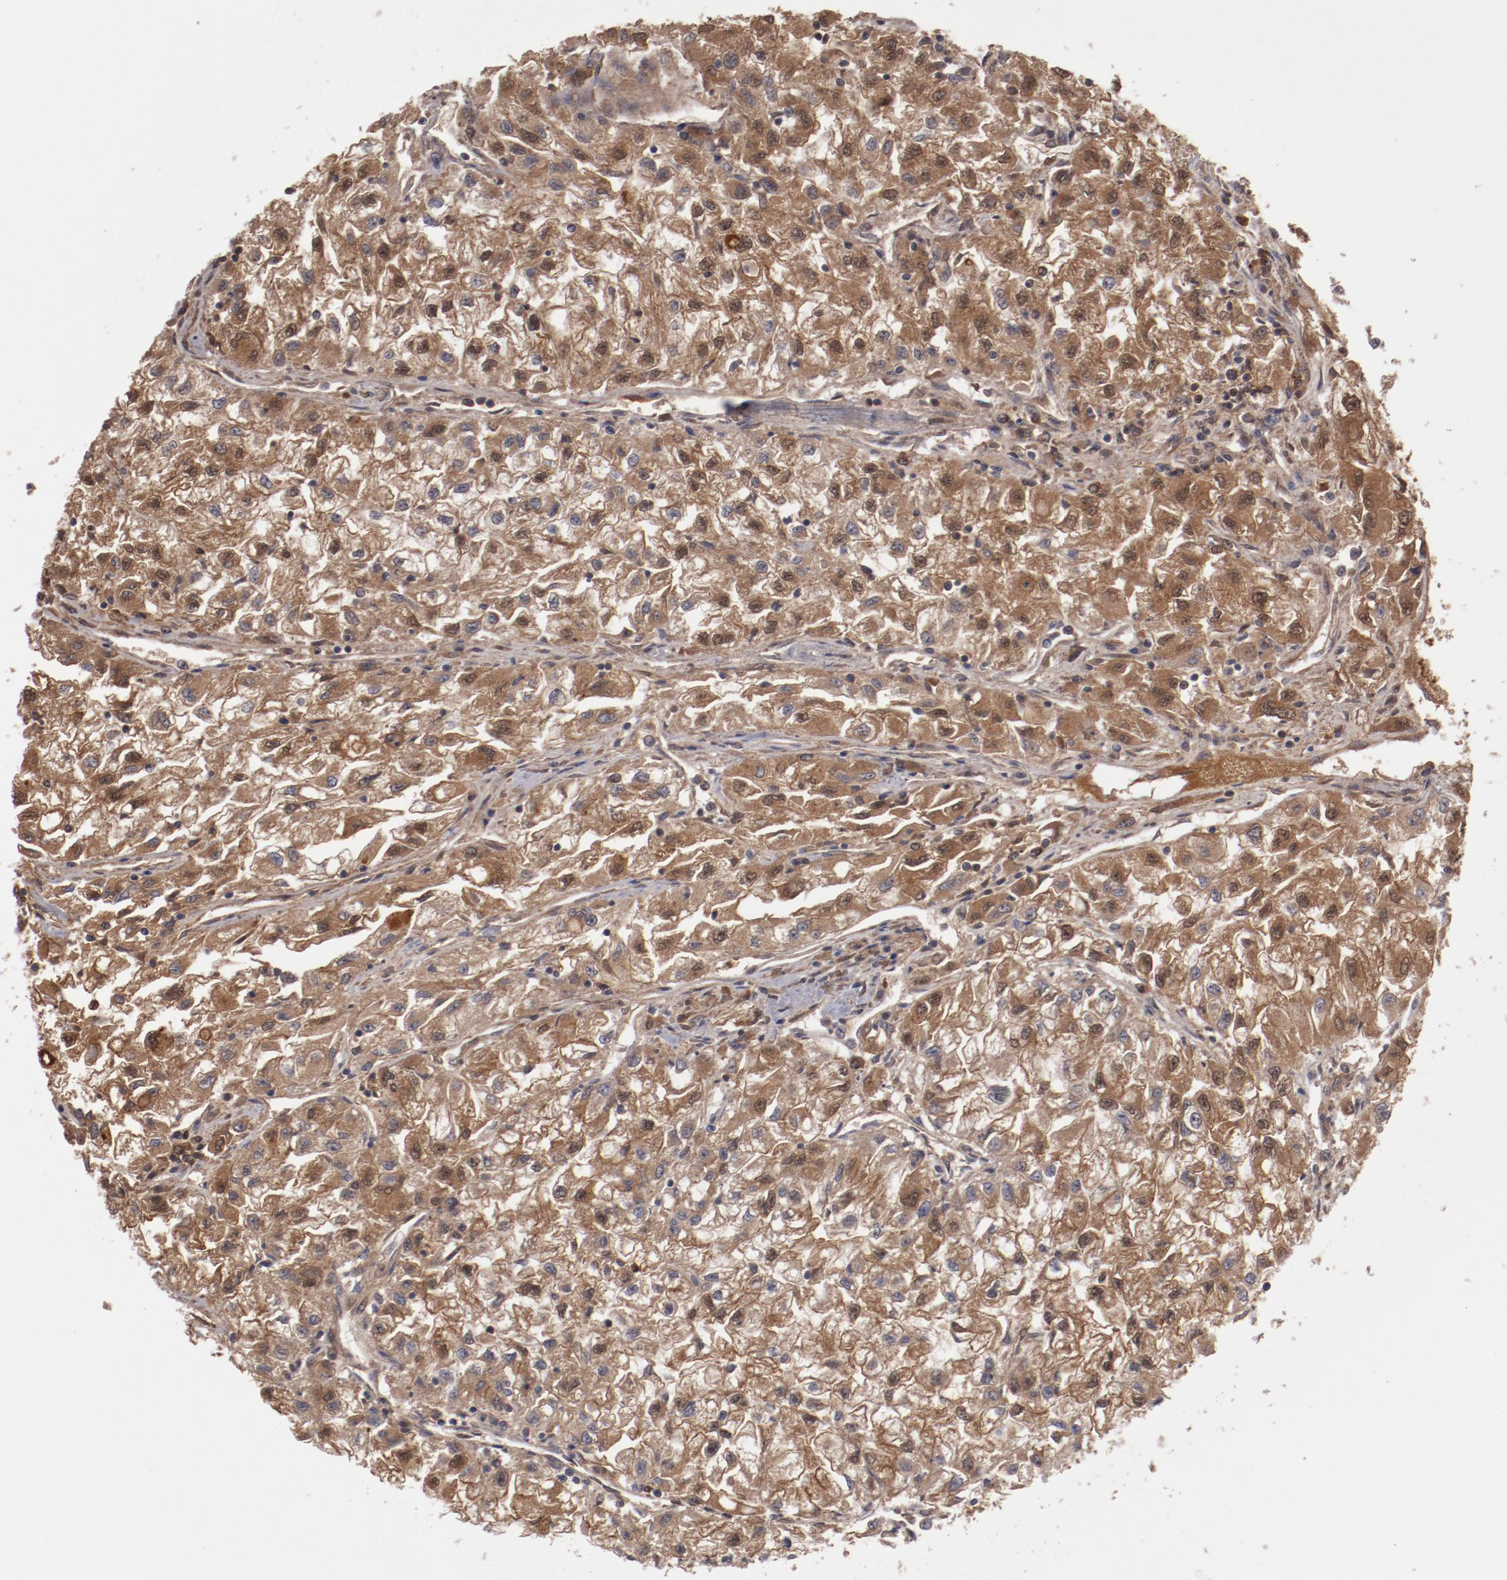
{"staining": {"intensity": "moderate", "quantity": ">75%", "location": "cytoplasmic/membranous"}, "tissue": "renal cancer", "cell_type": "Tumor cells", "image_type": "cancer", "snomed": [{"axis": "morphology", "description": "Adenocarcinoma, NOS"}, {"axis": "topography", "description": "Kidney"}], "caption": "Immunohistochemistry (IHC) histopathology image of human renal cancer stained for a protein (brown), which exhibits medium levels of moderate cytoplasmic/membranous staining in approximately >75% of tumor cells.", "gene": "SERPINA7", "patient": {"sex": "male", "age": 59}}